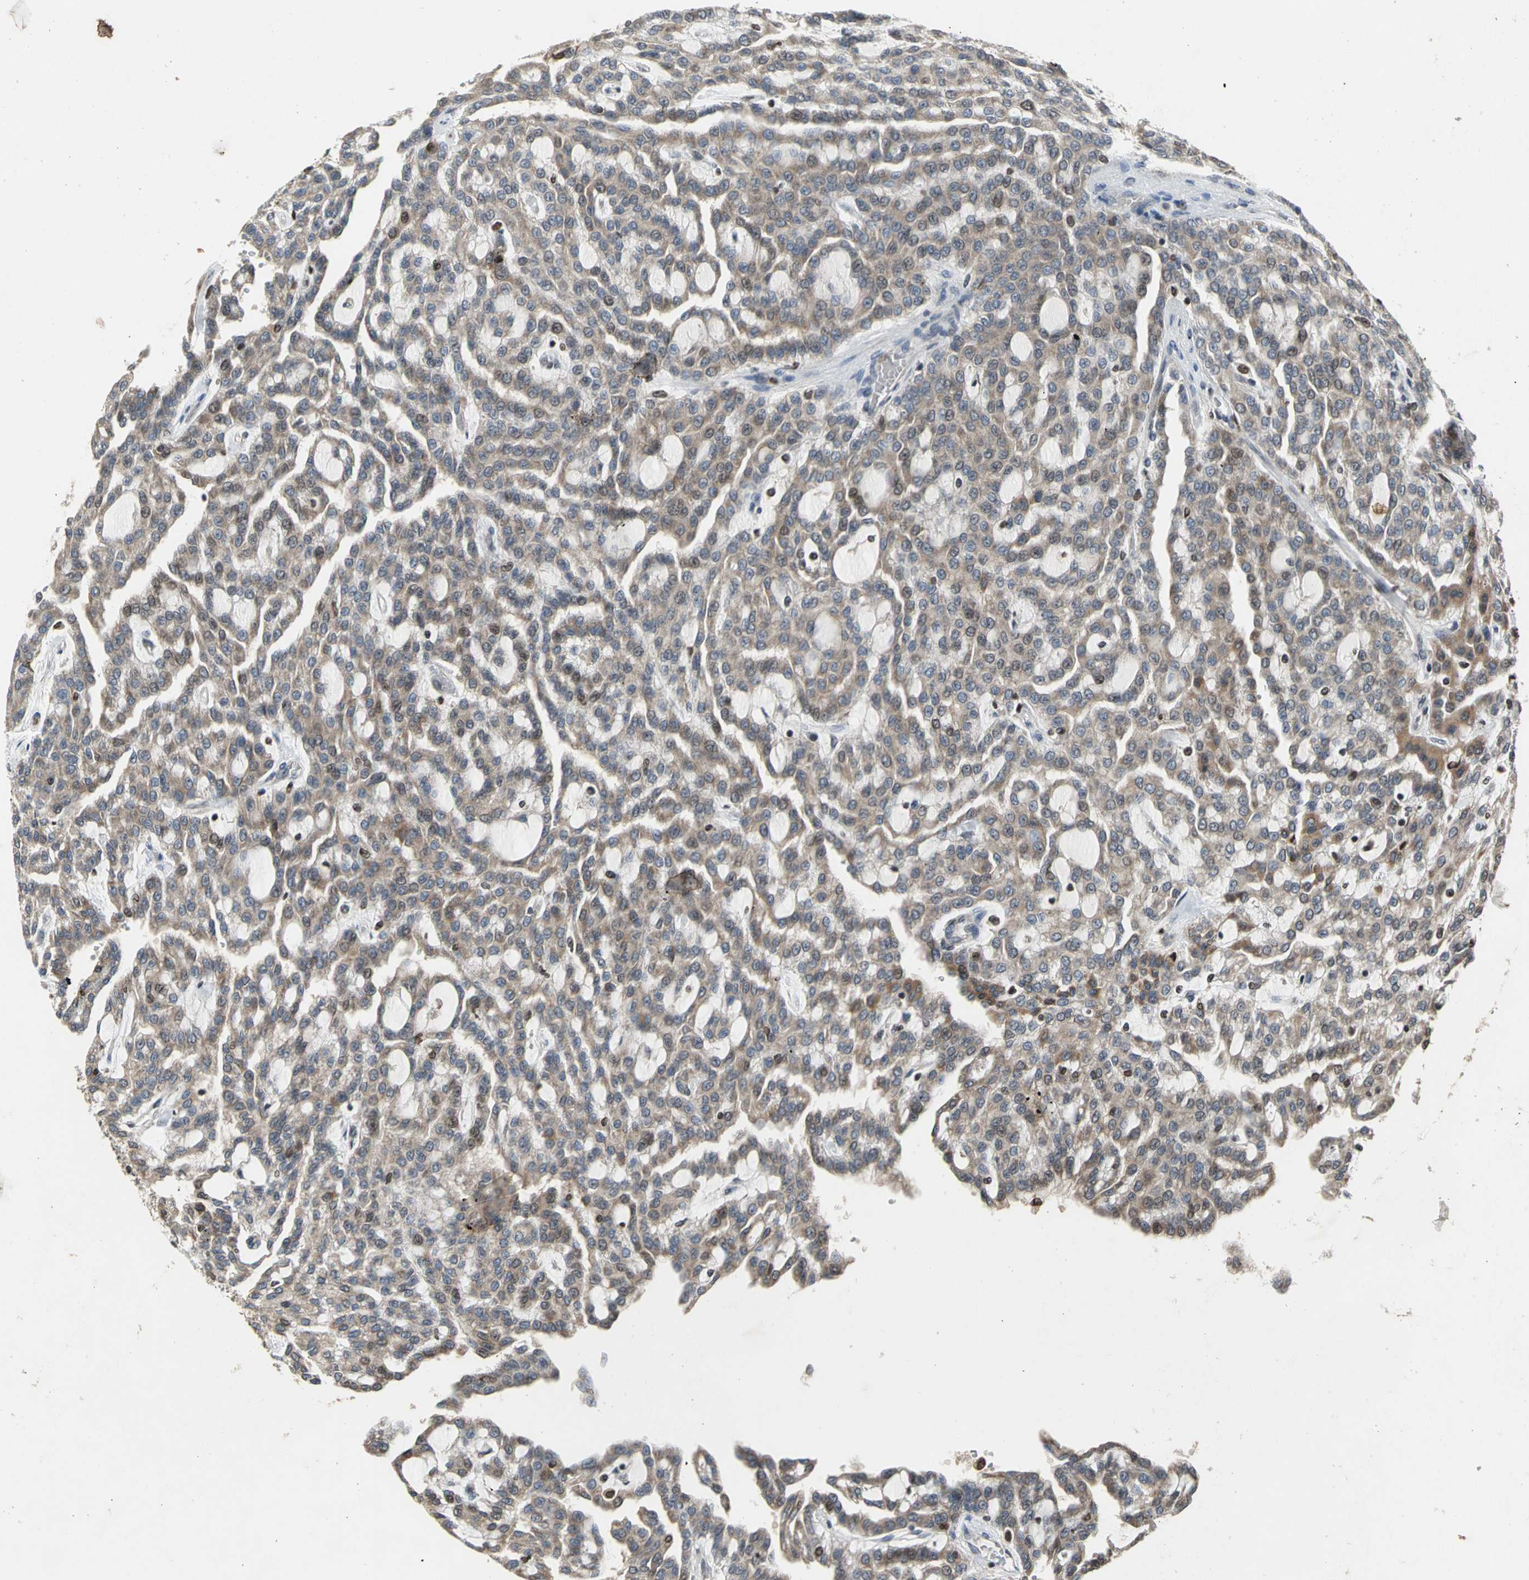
{"staining": {"intensity": "moderate", "quantity": ">75%", "location": "cytoplasmic/membranous,nuclear"}, "tissue": "renal cancer", "cell_type": "Tumor cells", "image_type": "cancer", "snomed": [{"axis": "morphology", "description": "Adenocarcinoma, NOS"}, {"axis": "topography", "description": "Kidney"}], "caption": "Renal cancer tissue demonstrates moderate cytoplasmic/membranous and nuclear positivity in about >75% of tumor cells, visualized by immunohistochemistry. The staining is performed using DAB brown chromogen to label protein expression. The nuclei are counter-stained blue using hematoxylin.", "gene": "AHR", "patient": {"sex": "male", "age": 63}}